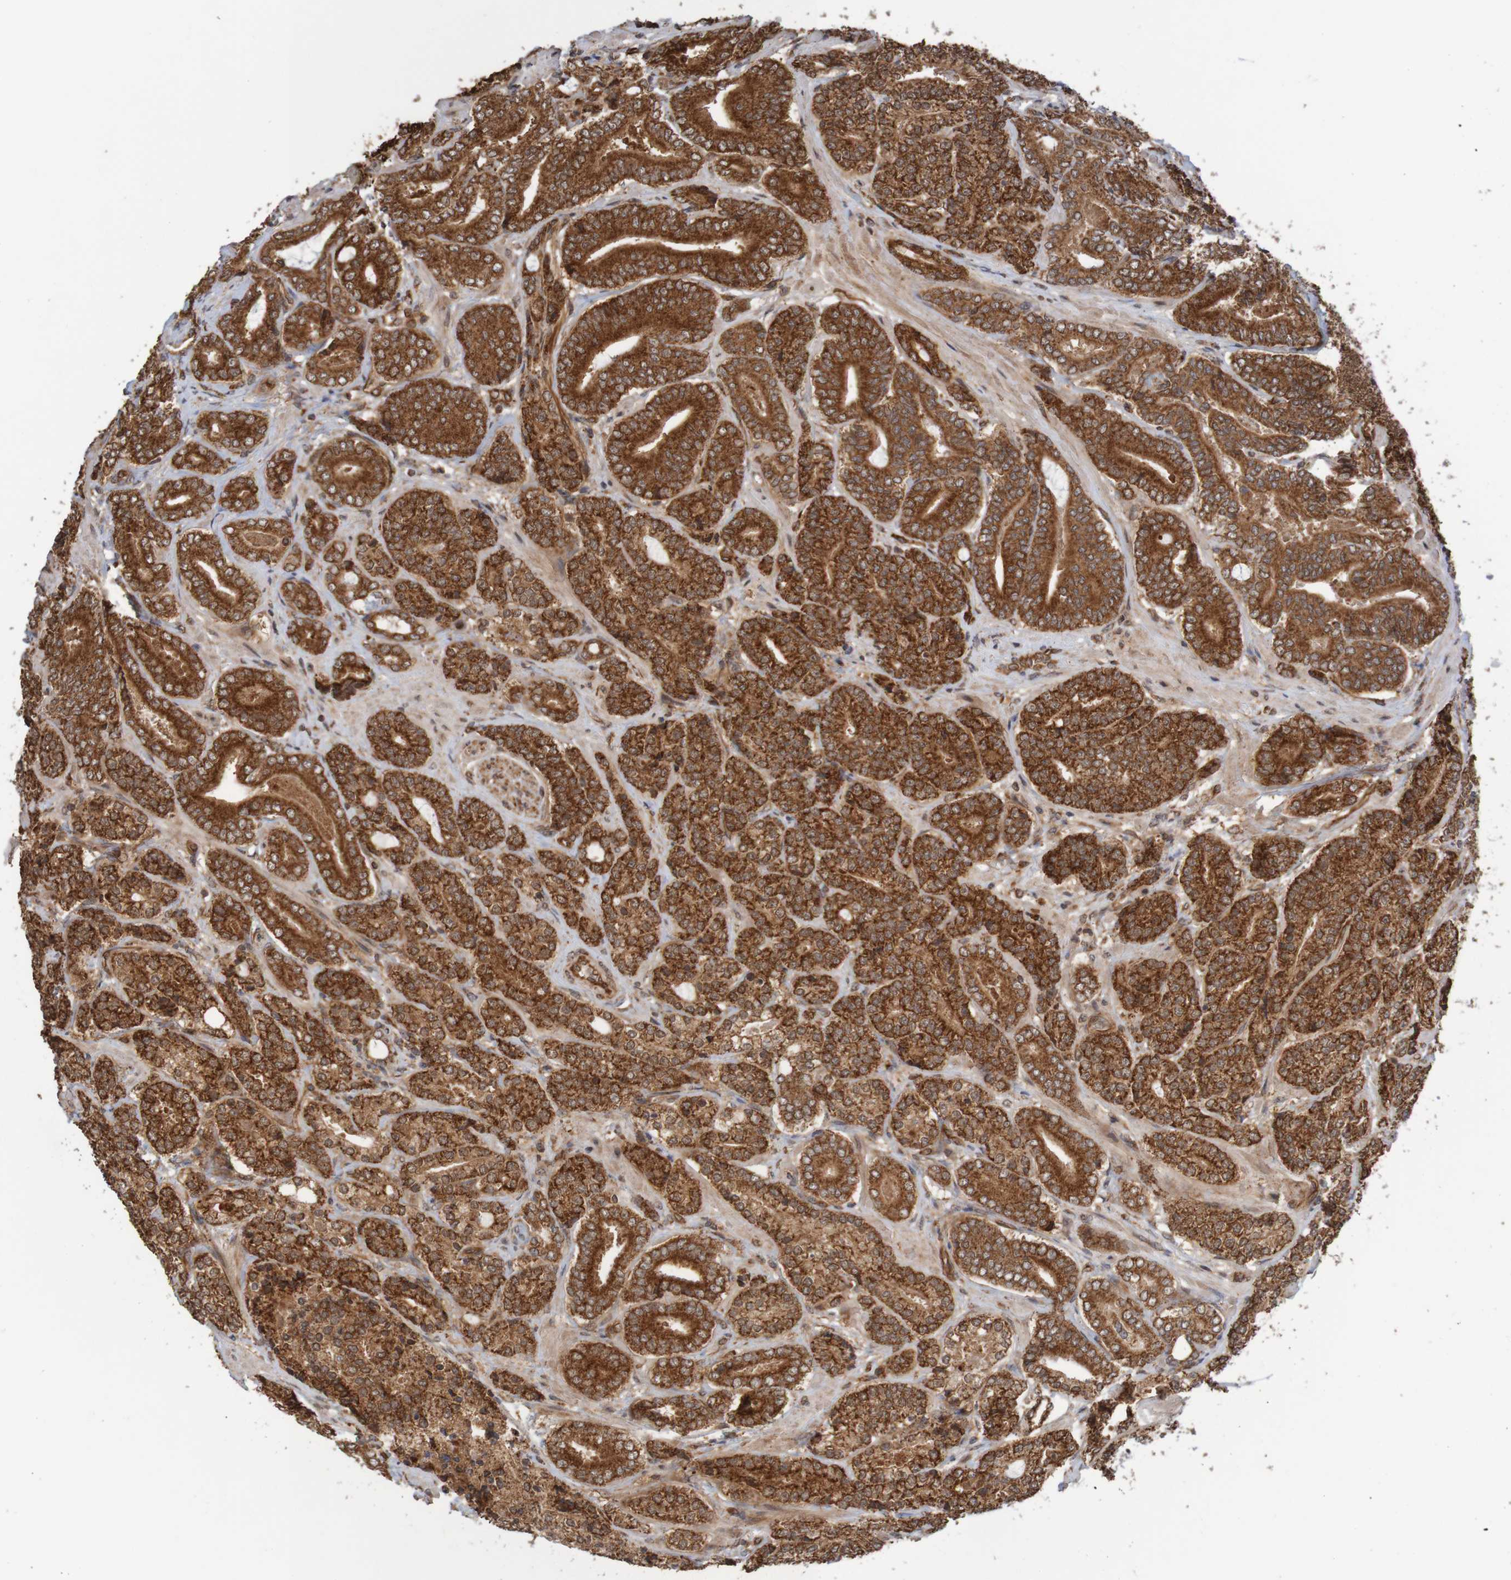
{"staining": {"intensity": "strong", "quantity": ">75%", "location": "cytoplasmic/membranous"}, "tissue": "prostate cancer", "cell_type": "Tumor cells", "image_type": "cancer", "snomed": [{"axis": "morphology", "description": "Adenocarcinoma, High grade"}, {"axis": "topography", "description": "Prostate"}], "caption": "Strong cytoplasmic/membranous protein expression is present in approximately >75% of tumor cells in prostate cancer (high-grade adenocarcinoma).", "gene": "MRPL52", "patient": {"sex": "male", "age": 61}}